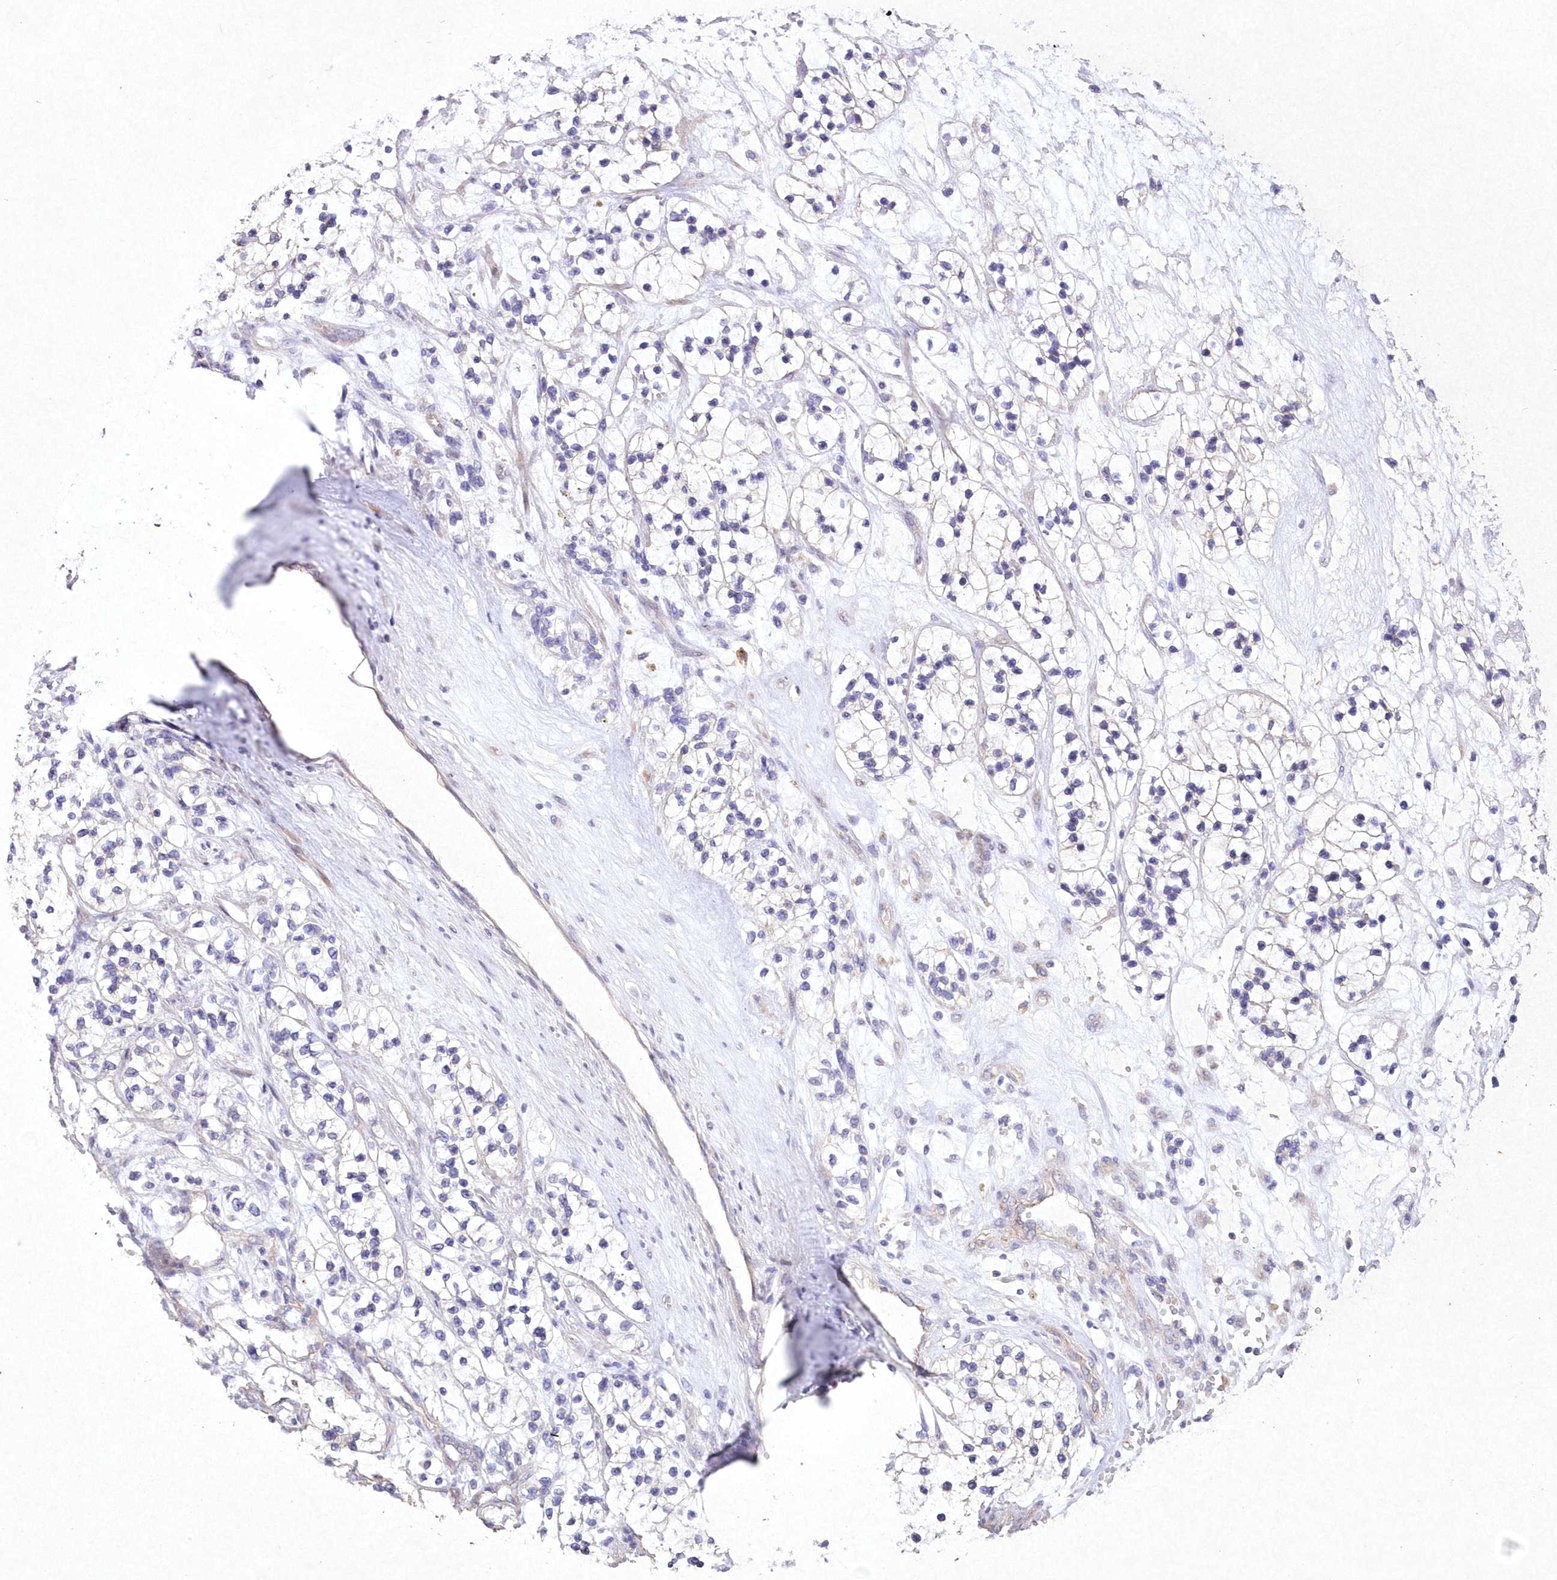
{"staining": {"intensity": "negative", "quantity": "none", "location": "none"}, "tissue": "renal cancer", "cell_type": "Tumor cells", "image_type": "cancer", "snomed": [{"axis": "morphology", "description": "Adenocarcinoma, NOS"}, {"axis": "topography", "description": "Kidney"}], "caption": "Immunohistochemical staining of renal adenocarcinoma displays no significant staining in tumor cells.", "gene": "ITSN2", "patient": {"sex": "female", "age": 57}}